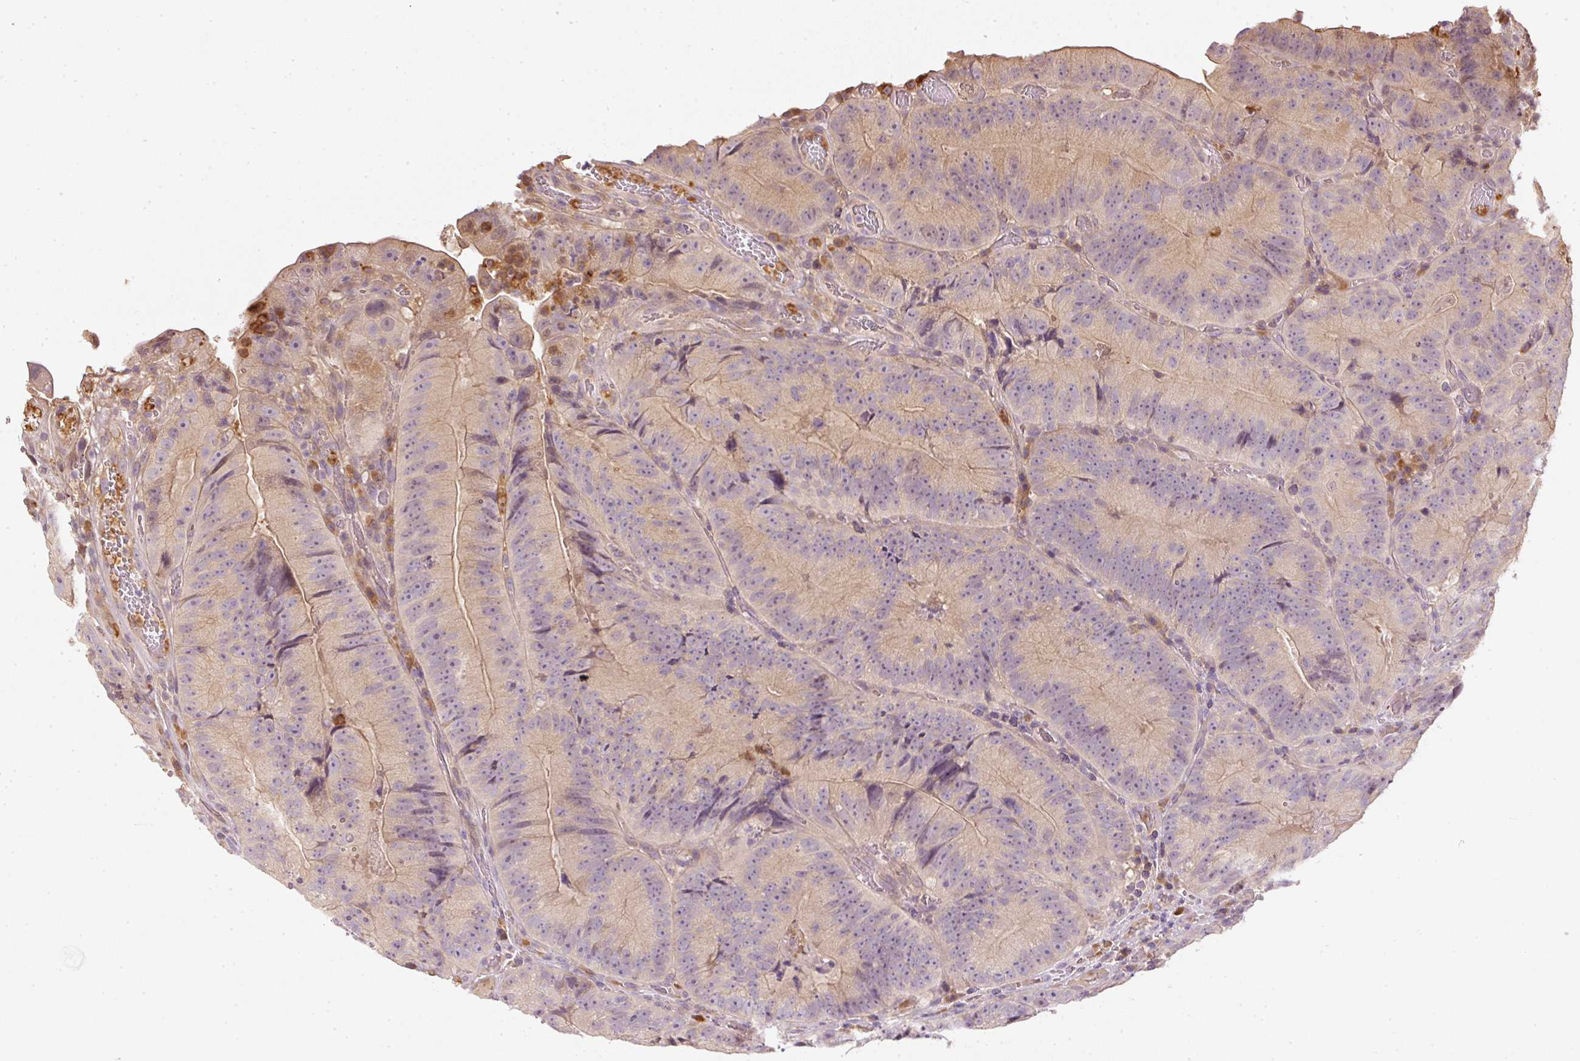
{"staining": {"intensity": "weak", "quantity": ">75%", "location": "cytoplasmic/membranous"}, "tissue": "colorectal cancer", "cell_type": "Tumor cells", "image_type": "cancer", "snomed": [{"axis": "morphology", "description": "Adenocarcinoma, NOS"}, {"axis": "topography", "description": "Colon"}], "caption": "Adenocarcinoma (colorectal) tissue displays weak cytoplasmic/membranous expression in about >75% of tumor cells (Brightfield microscopy of DAB IHC at high magnification).", "gene": "CTTNBP2", "patient": {"sex": "female", "age": 86}}